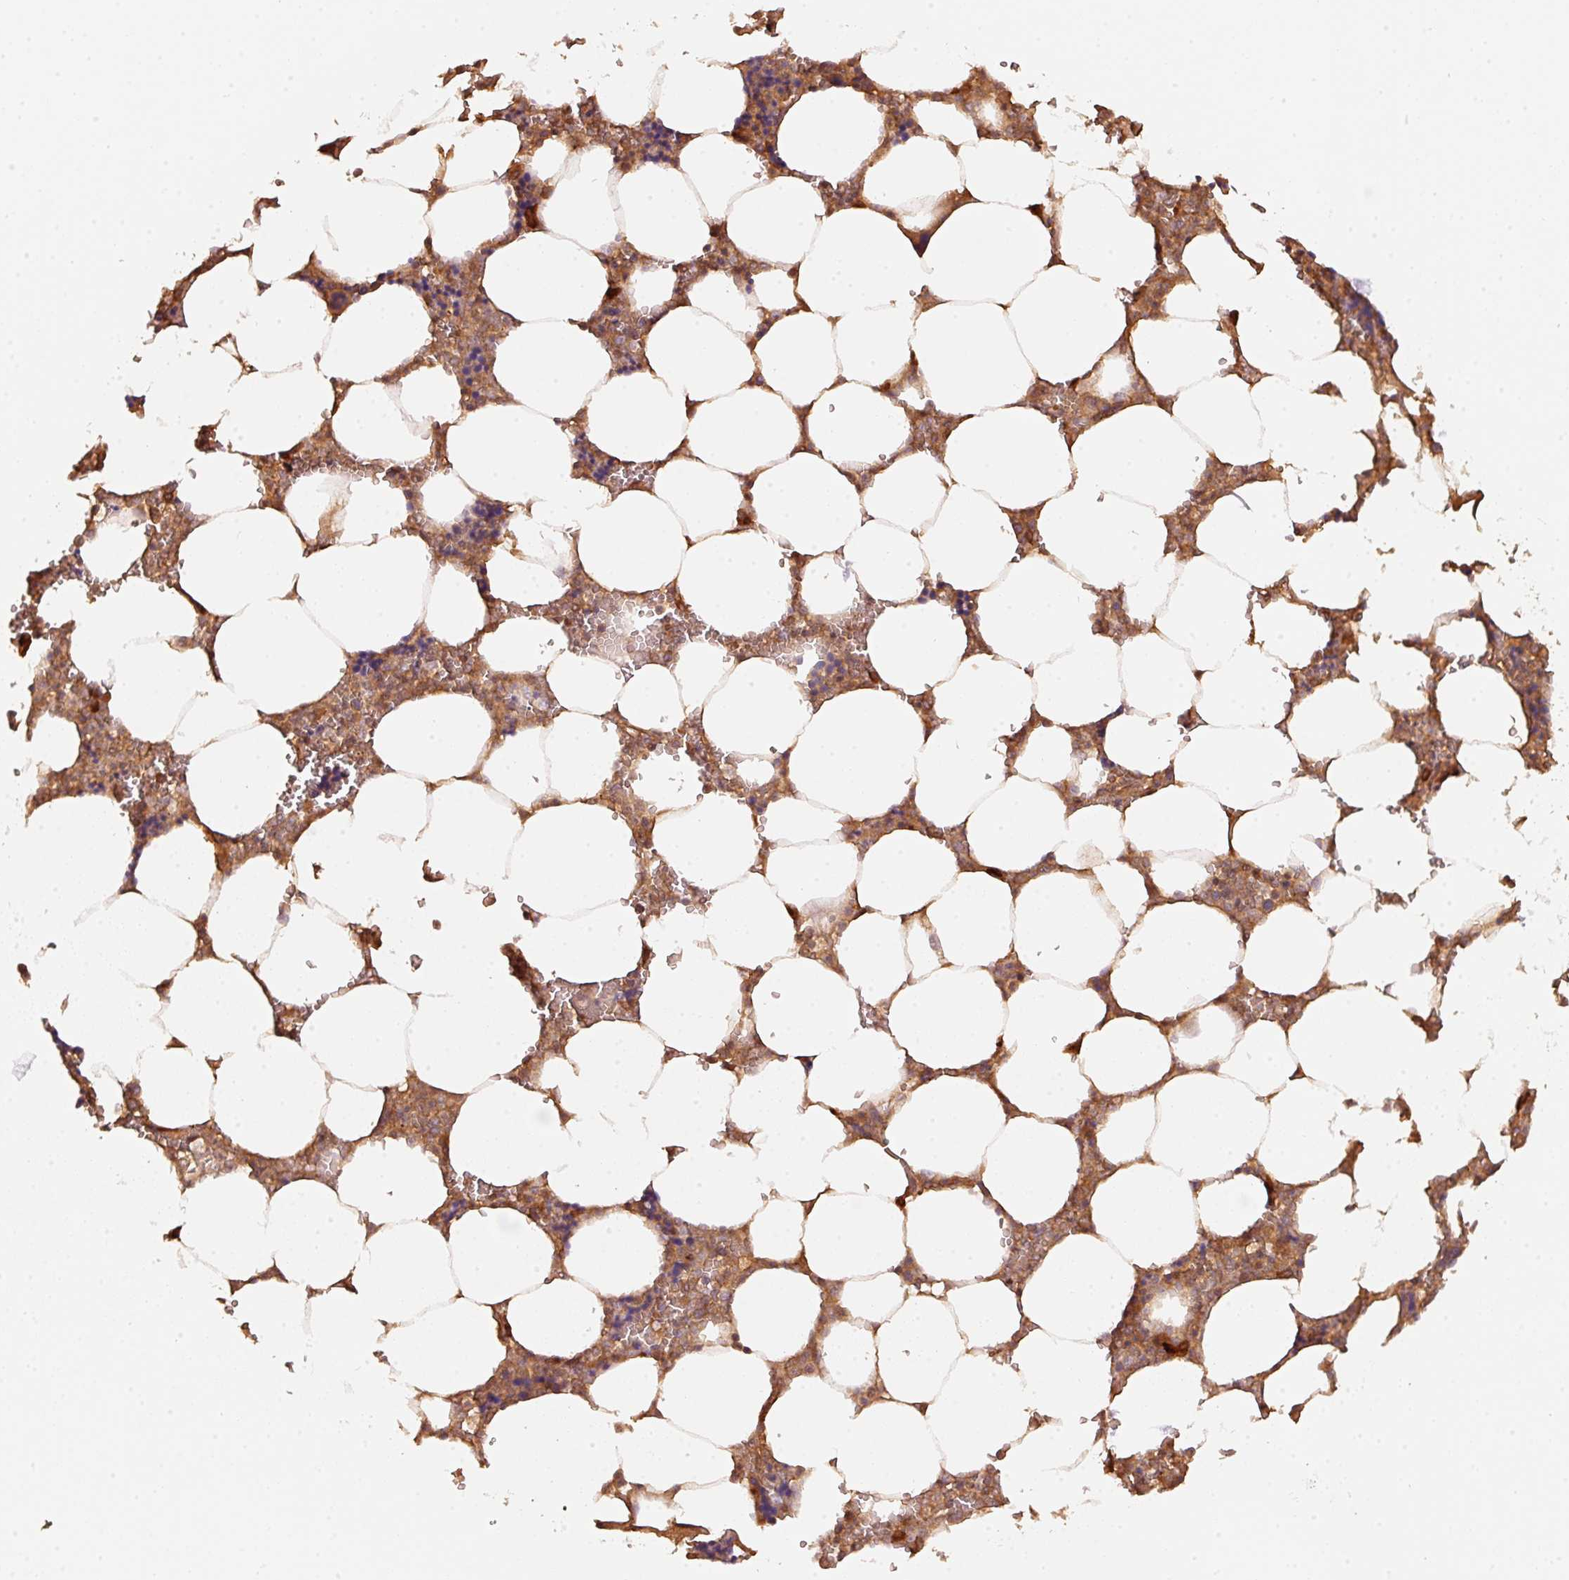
{"staining": {"intensity": "moderate", "quantity": "25%-75%", "location": "cytoplasmic/membranous"}, "tissue": "bone marrow", "cell_type": "Hematopoietic cells", "image_type": "normal", "snomed": [{"axis": "morphology", "description": "Normal tissue, NOS"}, {"axis": "topography", "description": "Bone marrow"}], "caption": "IHC of benign bone marrow demonstrates medium levels of moderate cytoplasmic/membranous positivity in approximately 25%-75% of hematopoietic cells. The protein of interest is stained brown, and the nuclei are stained in blue (DAB (3,3'-diaminobenzidine) IHC with brightfield microscopy, high magnification).", "gene": "STAU1", "patient": {"sex": "male", "age": 64}}